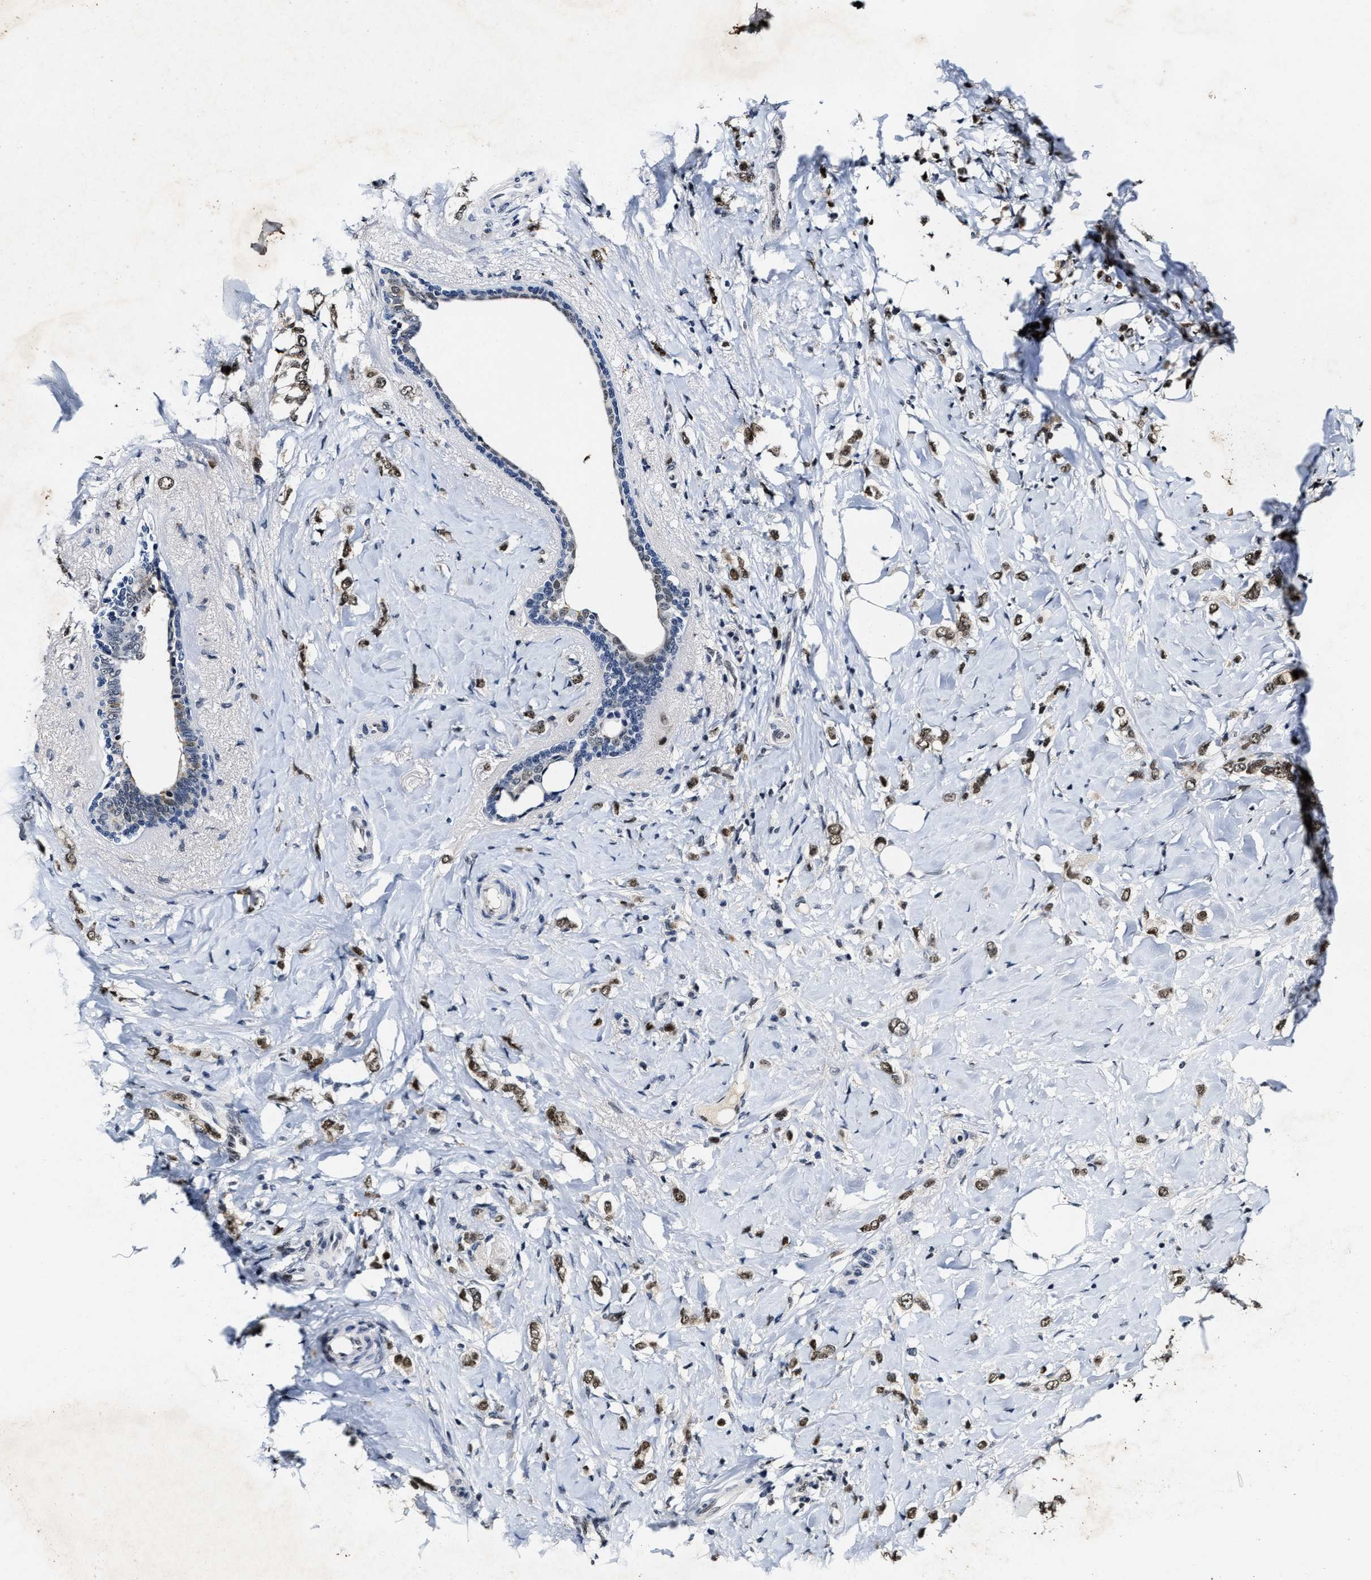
{"staining": {"intensity": "moderate", "quantity": ">75%", "location": "nuclear"}, "tissue": "breast cancer", "cell_type": "Tumor cells", "image_type": "cancer", "snomed": [{"axis": "morphology", "description": "Normal tissue, NOS"}, {"axis": "morphology", "description": "Lobular carcinoma"}, {"axis": "topography", "description": "Breast"}], "caption": "Immunohistochemical staining of human breast lobular carcinoma reveals medium levels of moderate nuclear protein expression in about >75% of tumor cells. (DAB (3,3'-diaminobenzidine) IHC, brown staining for protein, blue staining for nuclei).", "gene": "INIP", "patient": {"sex": "female", "age": 47}}